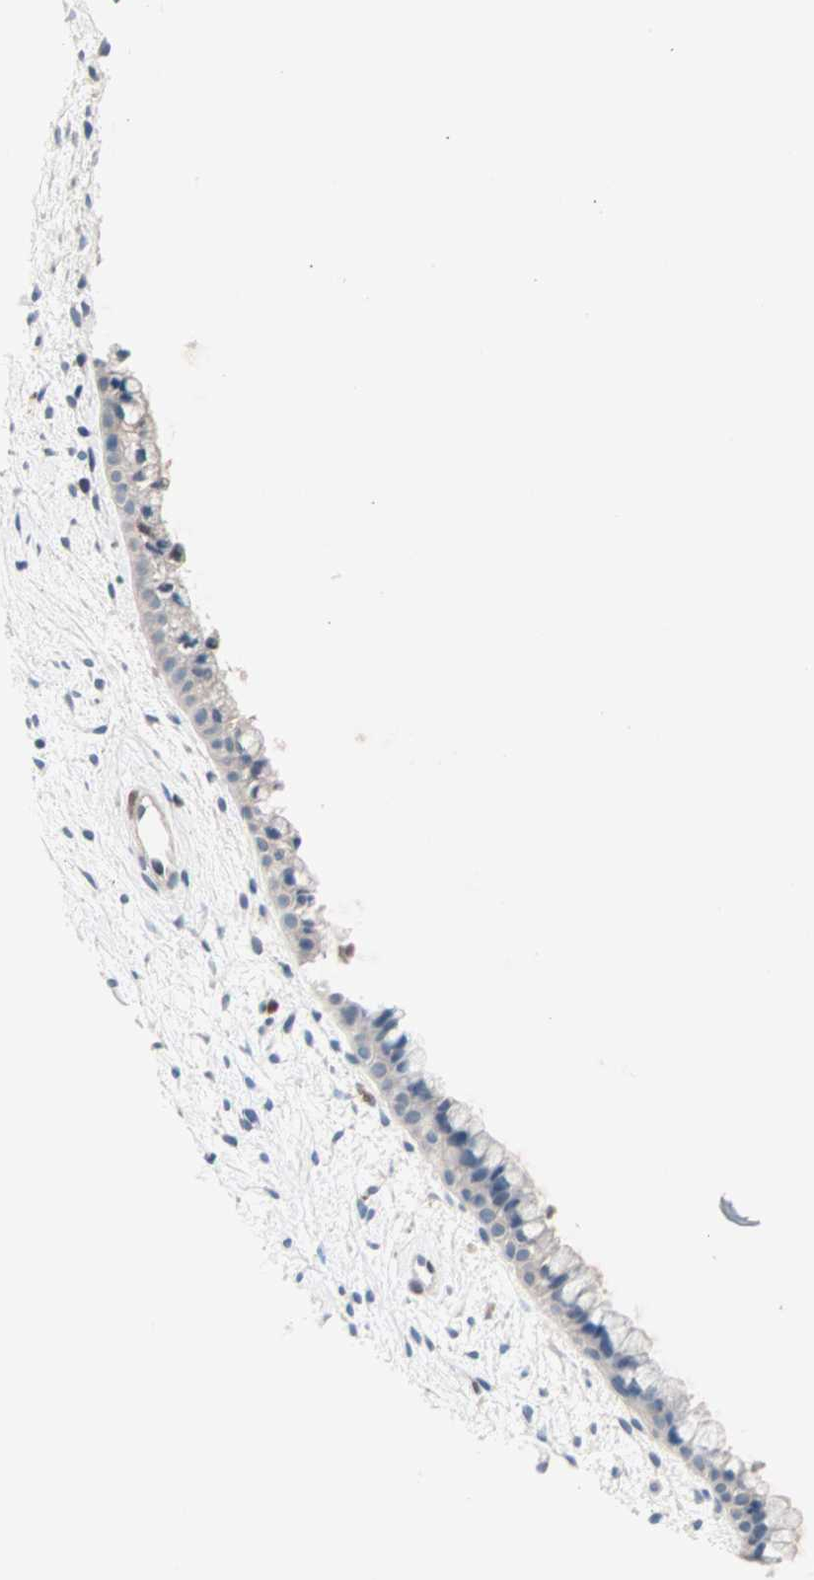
{"staining": {"intensity": "negative", "quantity": "none", "location": "none"}, "tissue": "cervix", "cell_type": "Glandular cells", "image_type": "normal", "snomed": [{"axis": "morphology", "description": "Normal tissue, NOS"}, {"axis": "topography", "description": "Cervix"}], "caption": "IHC of normal cervix reveals no expression in glandular cells. (DAB (3,3'-diaminobenzidine) immunohistochemistry (IHC) visualized using brightfield microscopy, high magnification).", "gene": "CCNE2", "patient": {"sex": "female", "age": 39}}